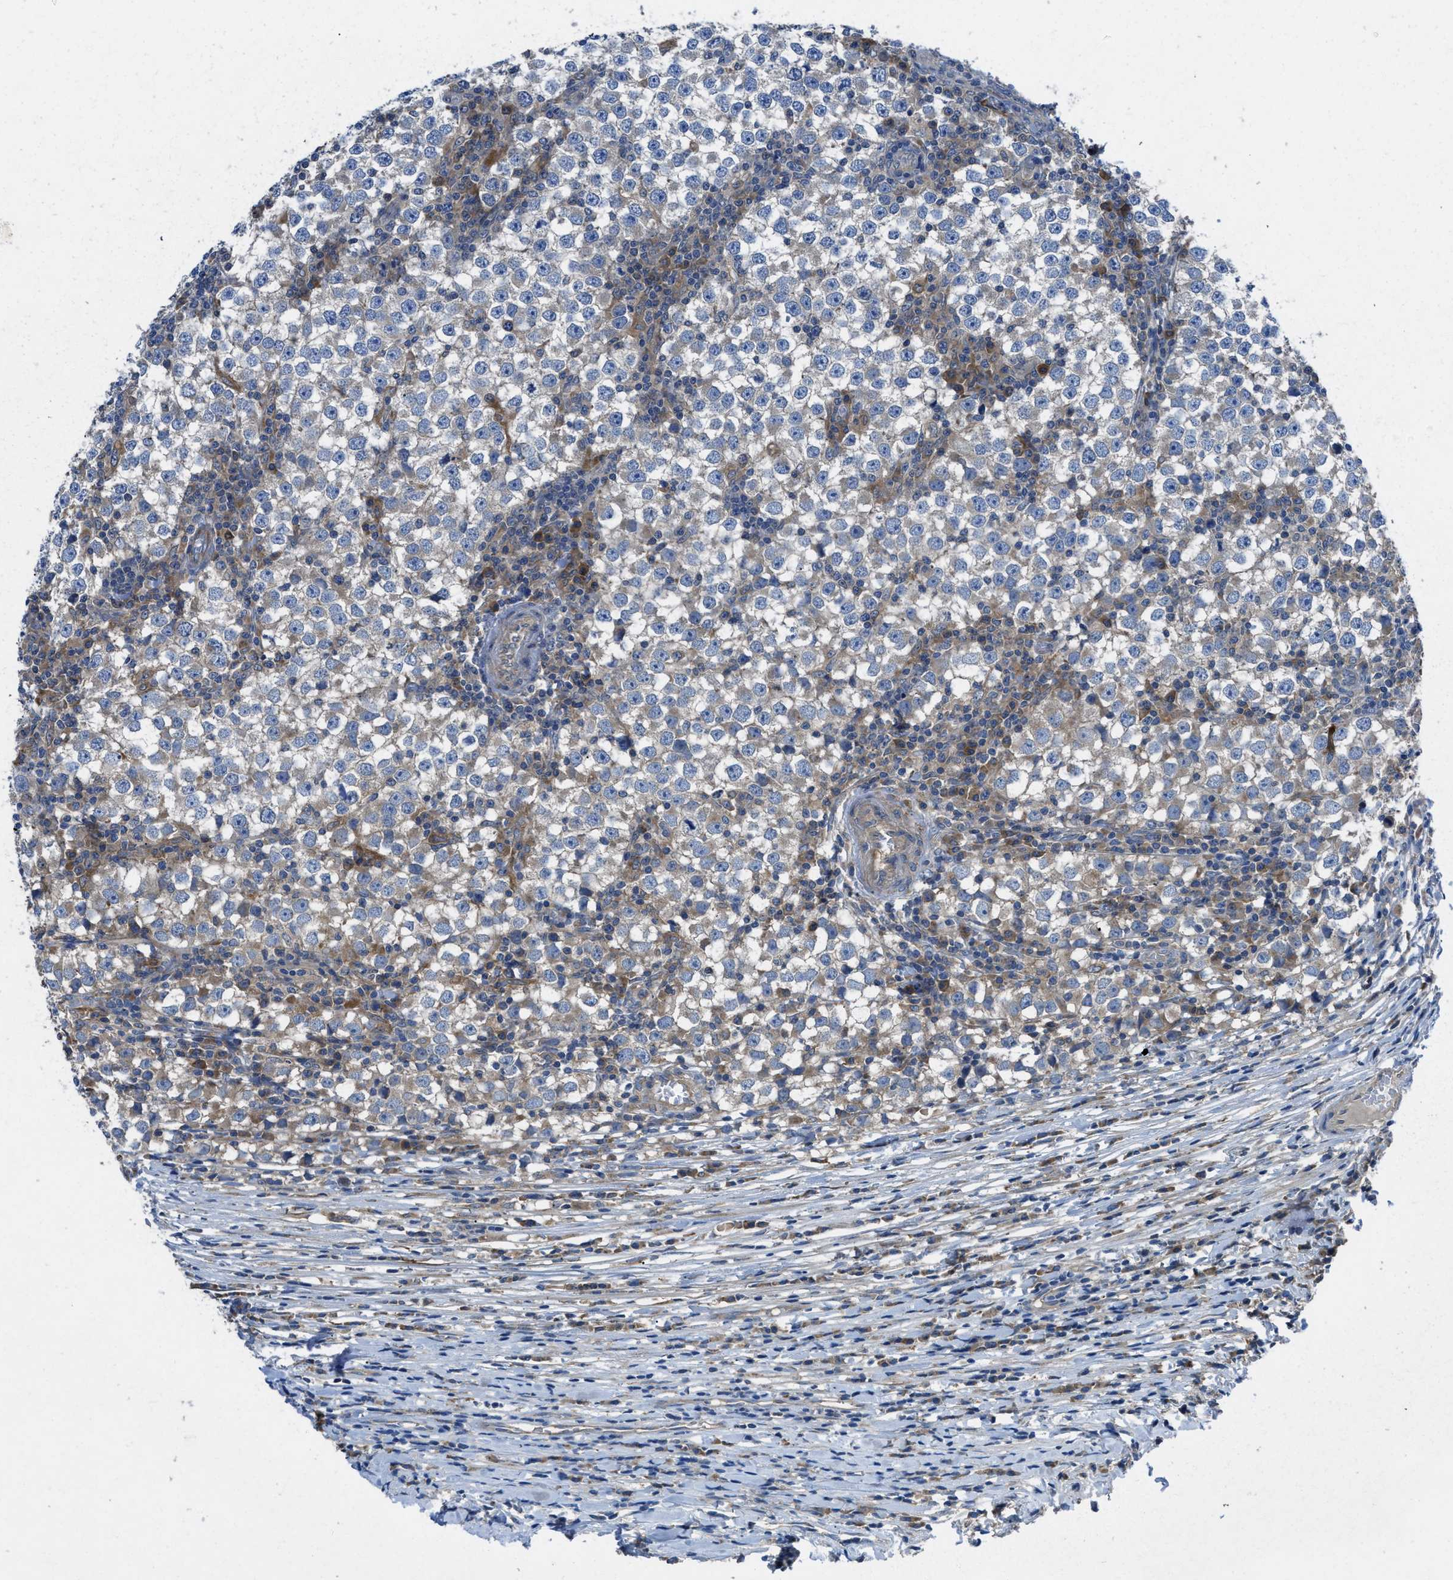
{"staining": {"intensity": "weak", "quantity": "<25%", "location": "cytoplasmic/membranous"}, "tissue": "testis cancer", "cell_type": "Tumor cells", "image_type": "cancer", "snomed": [{"axis": "morphology", "description": "Seminoma, NOS"}, {"axis": "topography", "description": "Testis"}], "caption": "Tumor cells are negative for brown protein staining in testis seminoma.", "gene": "MAP3K20", "patient": {"sex": "male", "age": 65}}